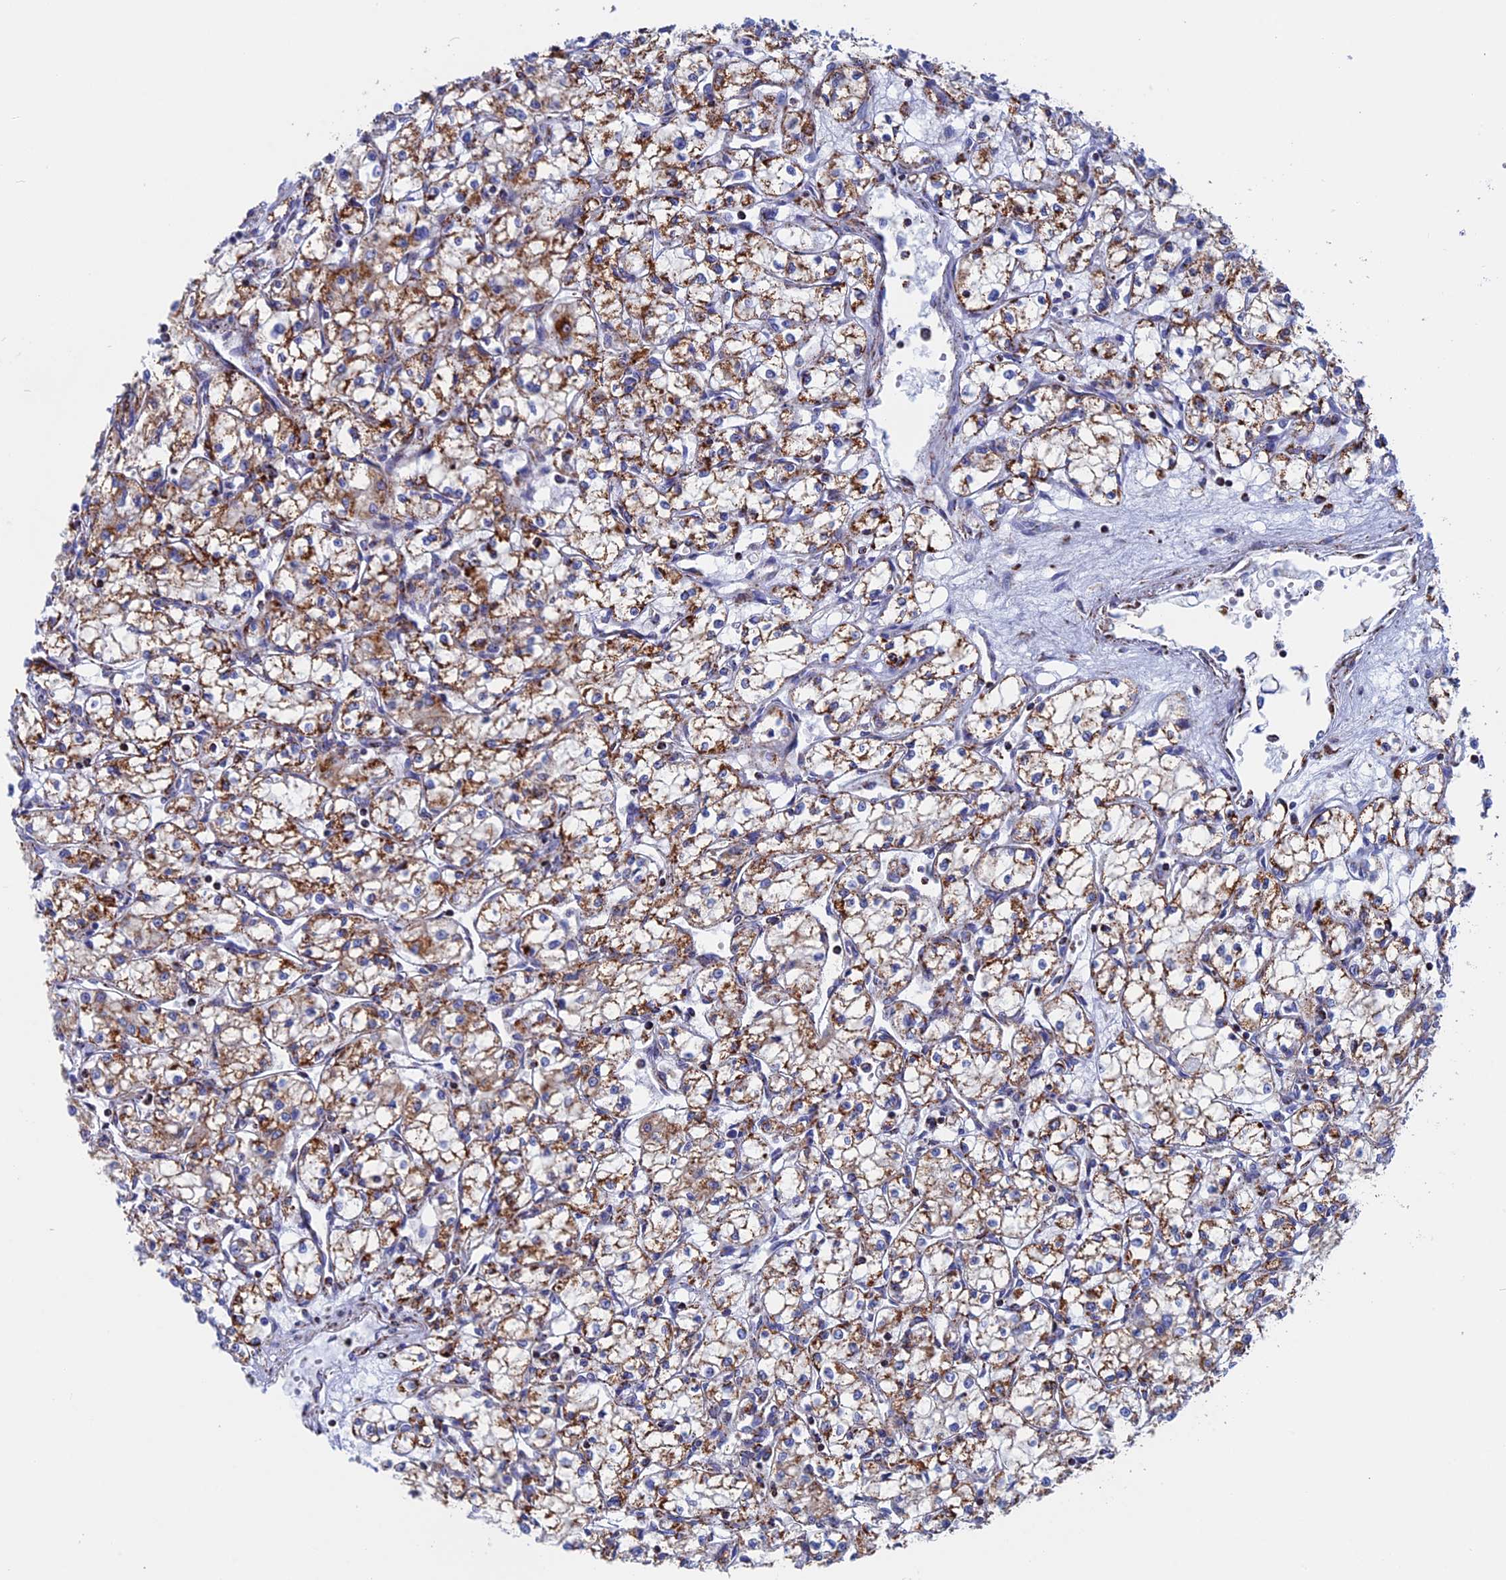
{"staining": {"intensity": "strong", "quantity": ">75%", "location": "cytoplasmic/membranous"}, "tissue": "renal cancer", "cell_type": "Tumor cells", "image_type": "cancer", "snomed": [{"axis": "morphology", "description": "Adenocarcinoma, NOS"}, {"axis": "topography", "description": "Kidney"}], "caption": "Brown immunohistochemical staining in renal cancer (adenocarcinoma) demonstrates strong cytoplasmic/membranous expression in approximately >75% of tumor cells.", "gene": "WDR83", "patient": {"sex": "male", "age": 59}}